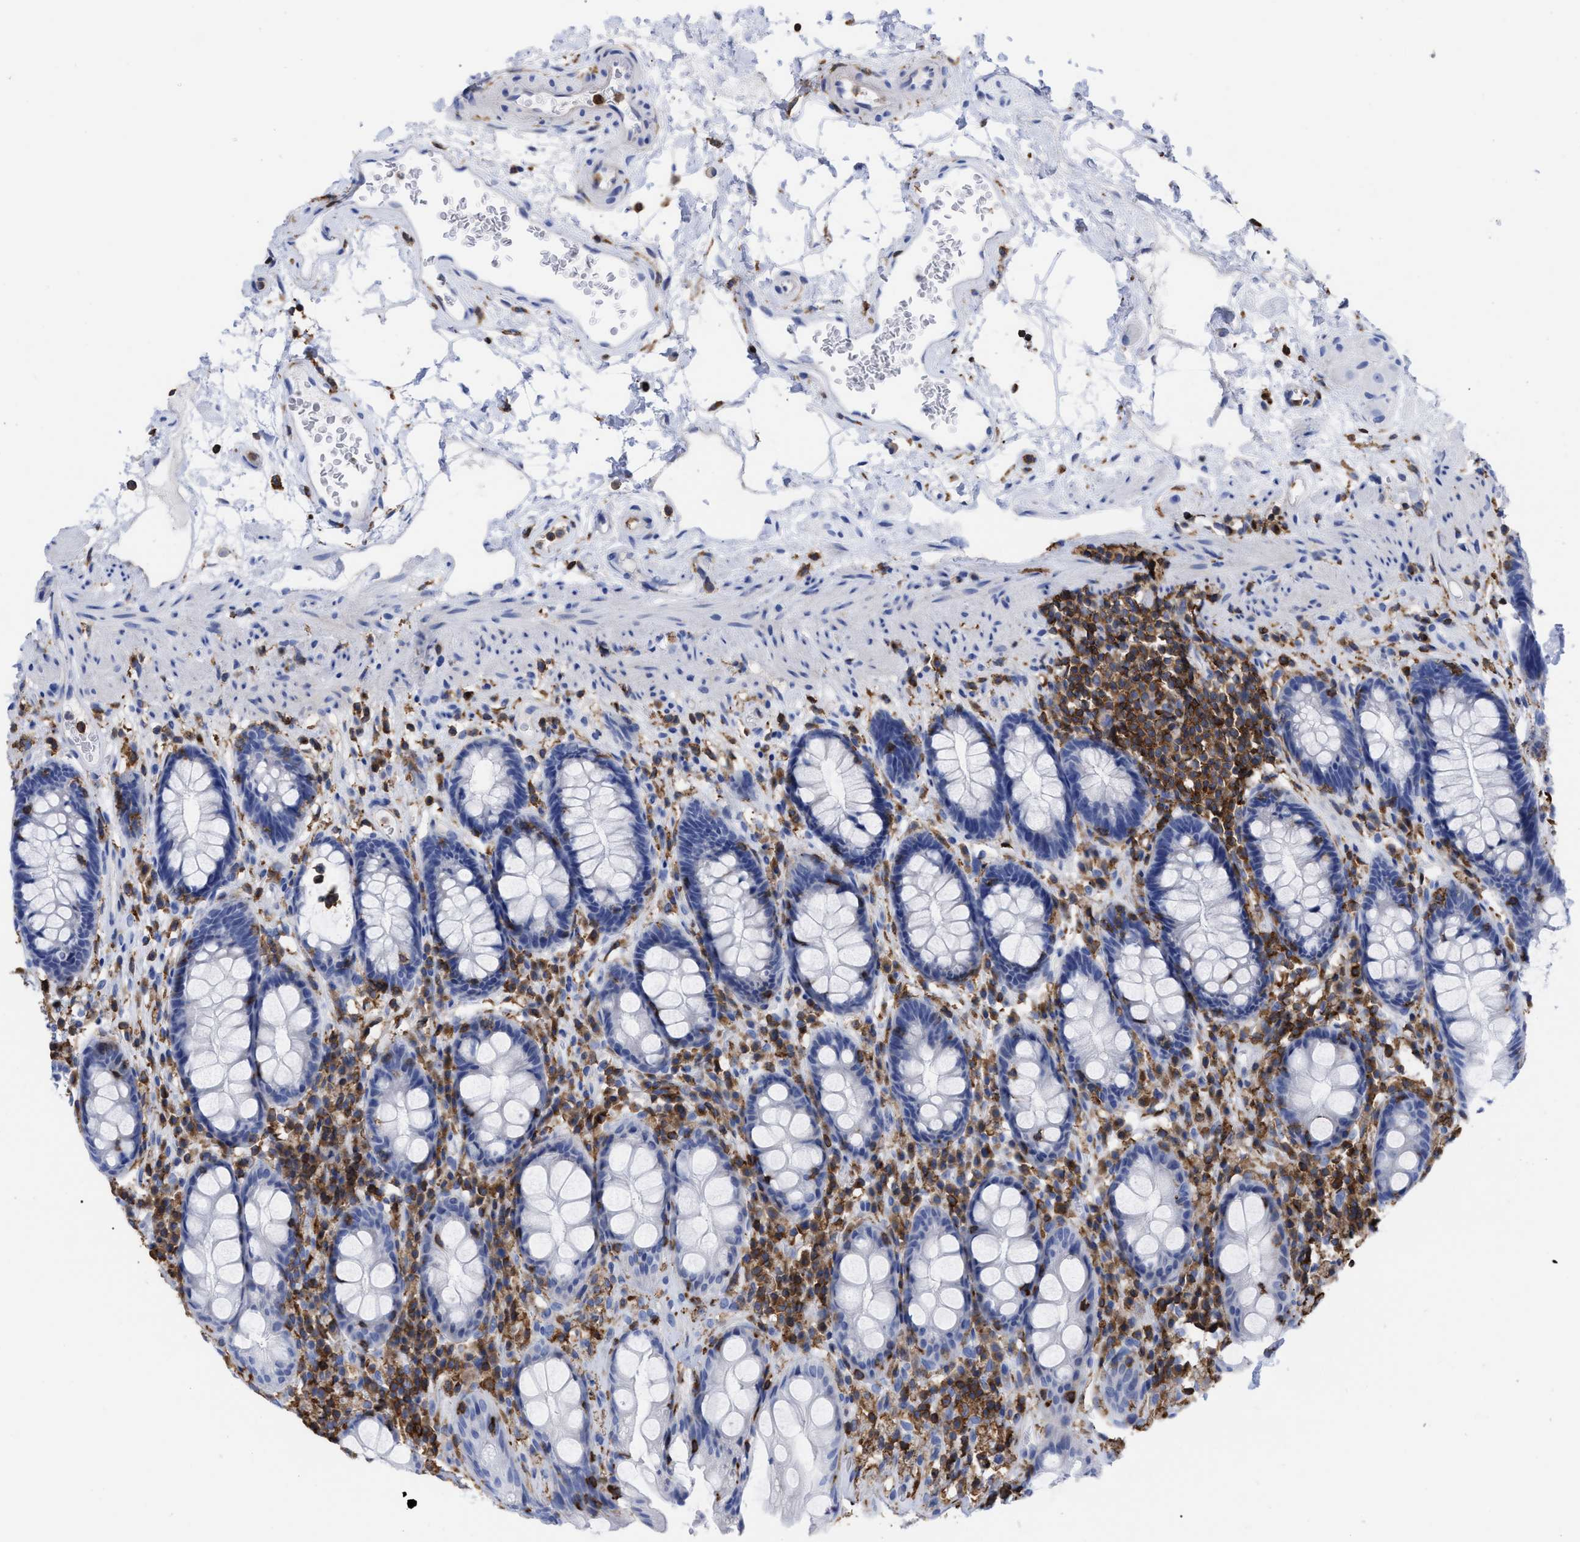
{"staining": {"intensity": "negative", "quantity": "none", "location": "none"}, "tissue": "rectum", "cell_type": "Glandular cells", "image_type": "normal", "snomed": [{"axis": "morphology", "description": "Normal tissue, NOS"}, {"axis": "topography", "description": "Rectum"}], "caption": "Immunohistochemical staining of benign human rectum demonstrates no significant staining in glandular cells. (DAB (3,3'-diaminobenzidine) IHC, high magnification).", "gene": "HCLS1", "patient": {"sex": "male", "age": 64}}